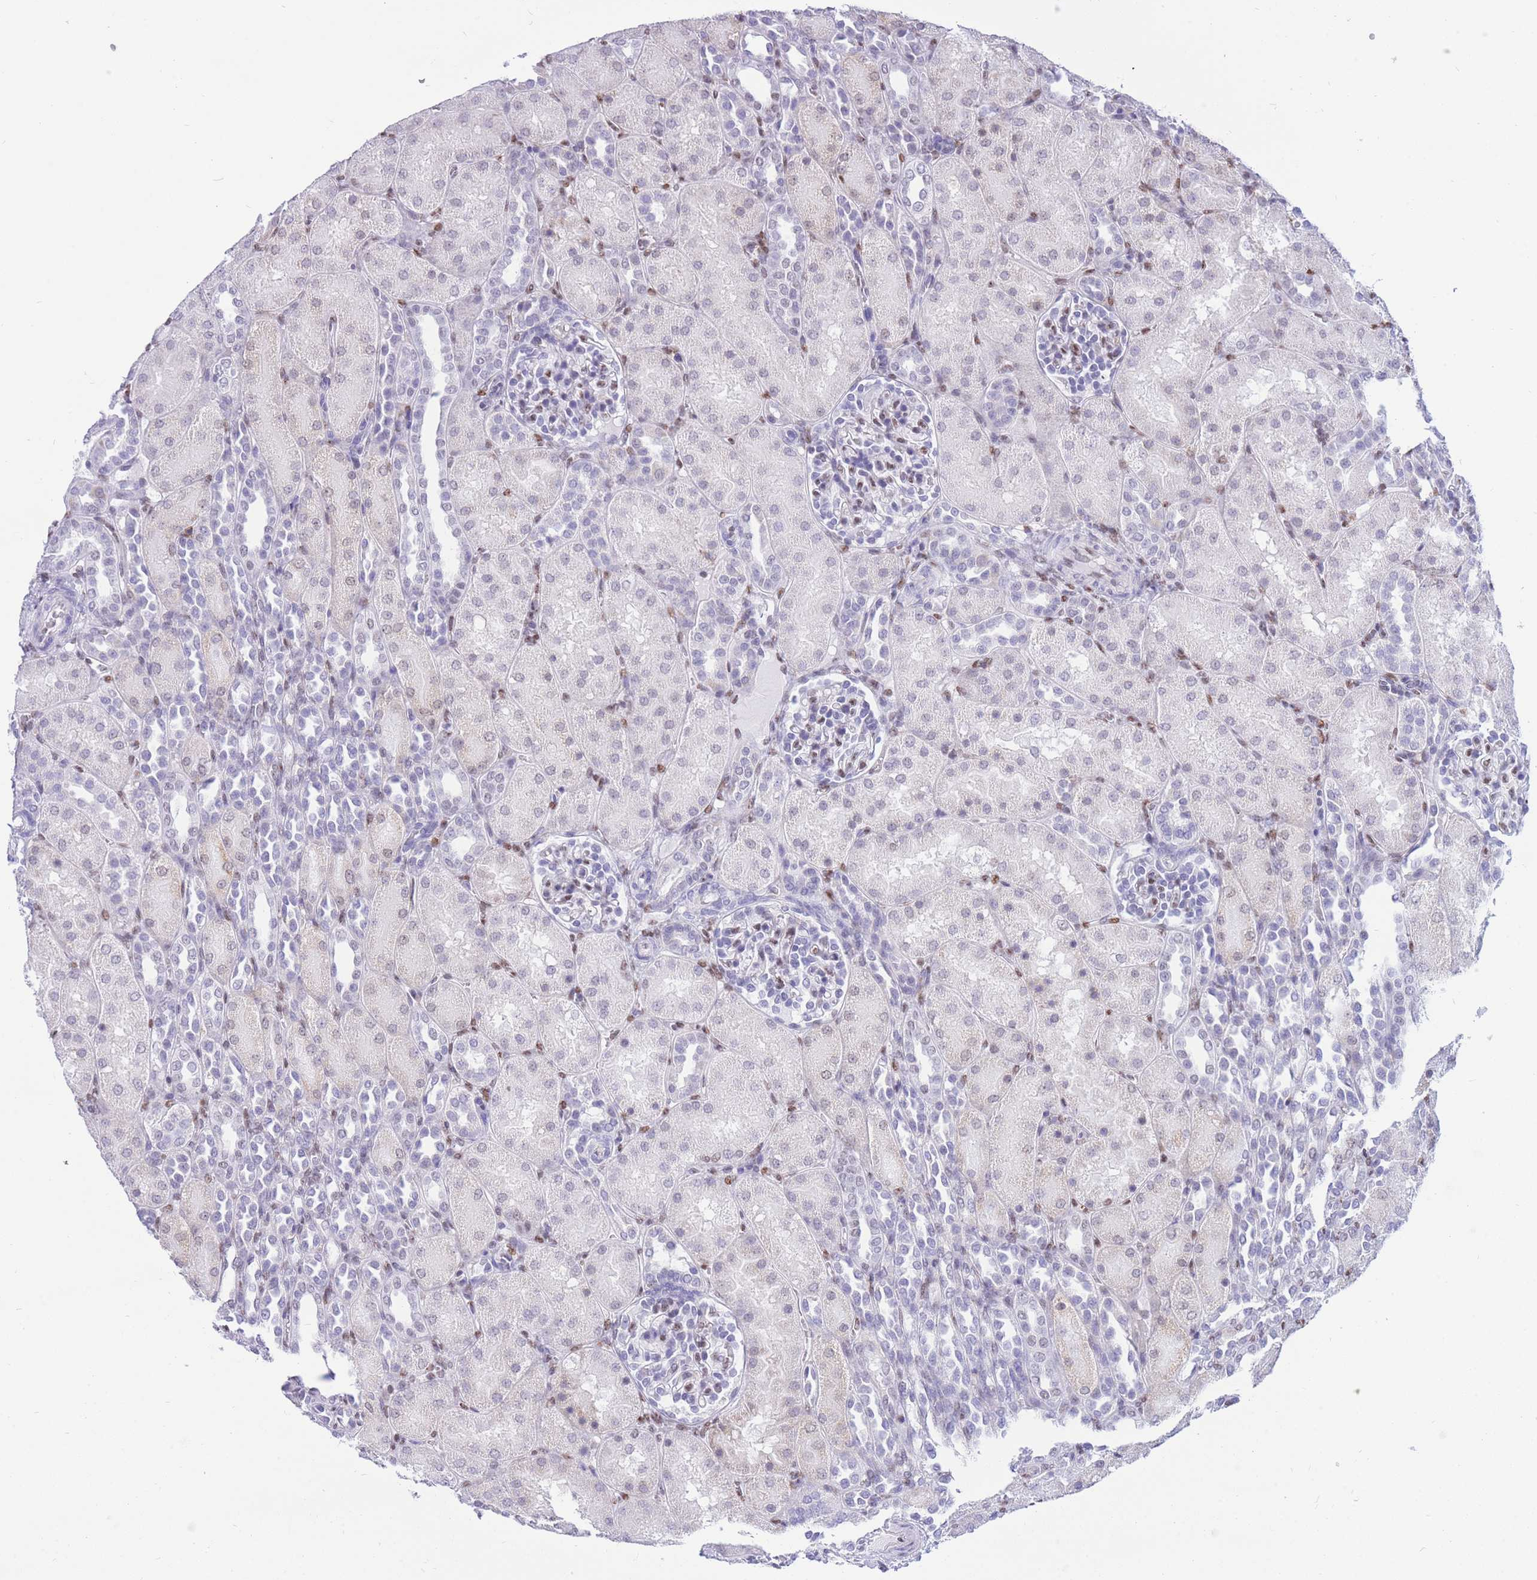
{"staining": {"intensity": "negative", "quantity": "none", "location": "none"}, "tissue": "kidney", "cell_type": "Cells in glomeruli", "image_type": "normal", "snomed": [{"axis": "morphology", "description": "Normal tissue, NOS"}, {"axis": "topography", "description": "Kidney"}], "caption": "The image reveals no significant staining in cells in glomeruli of kidney. (IHC, brightfield microscopy, high magnification).", "gene": "FAM153A", "patient": {"sex": "male", "age": 1}}